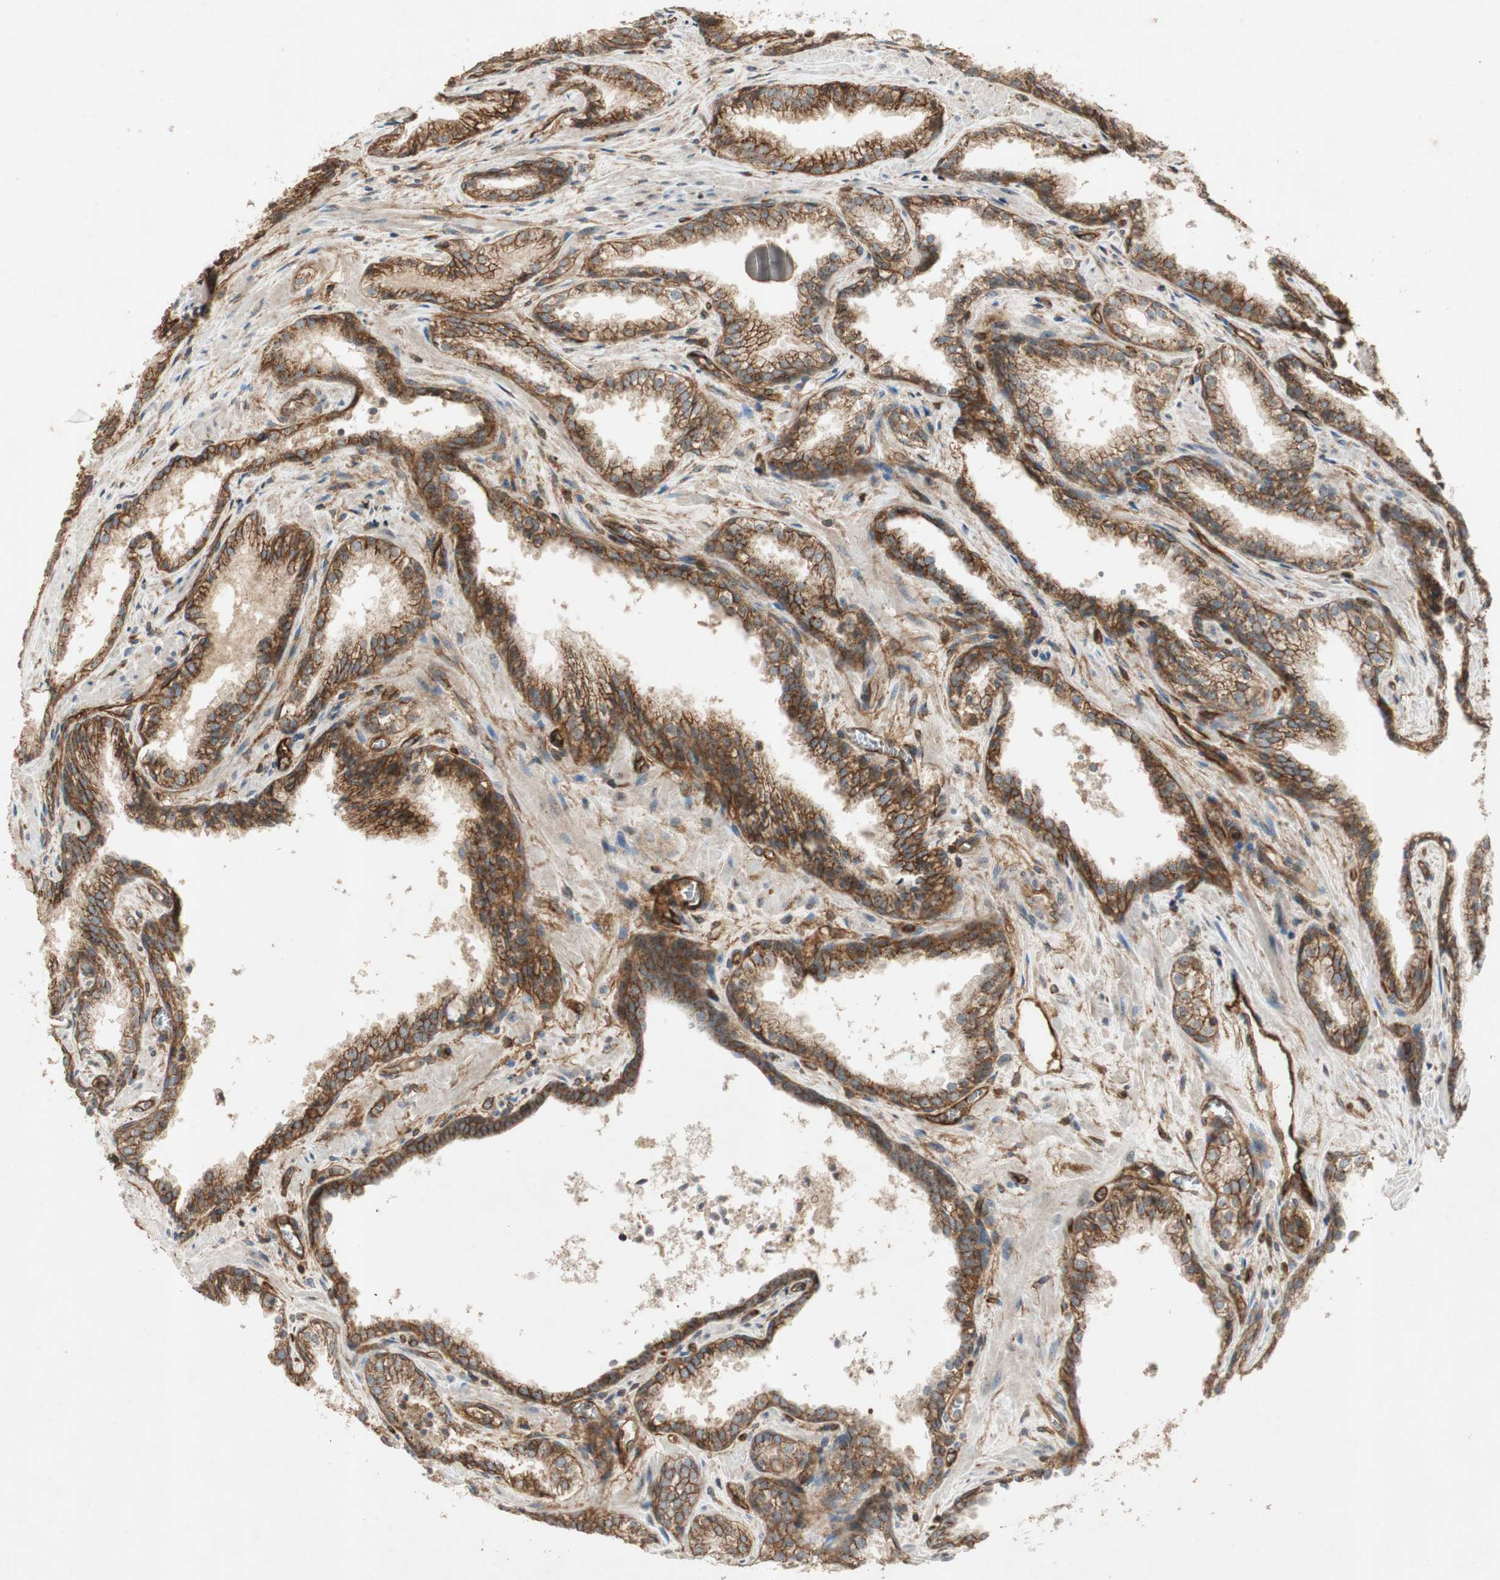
{"staining": {"intensity": "strong", "quantity": ">75%", "location": "cytoplasmic/membranous"}, "tissue": "prostate cancer", "cell_type": "Tumor cells", "image_type": "cancer", "snomed": [{"axis": "morphology", "description": "Adenocarcinoma, Low grade"}, {"axis": "topography", "description": "Prostate"}], "caption": "Immunohistochemical staining of human prostate low-grade adenocarcinoma displays high levels of strong cytoplasmic/membranous protein staining in about >75% of tumor cells.", "gene": "BTN3A3", "patient": {"sex": "male", "age": 60}}